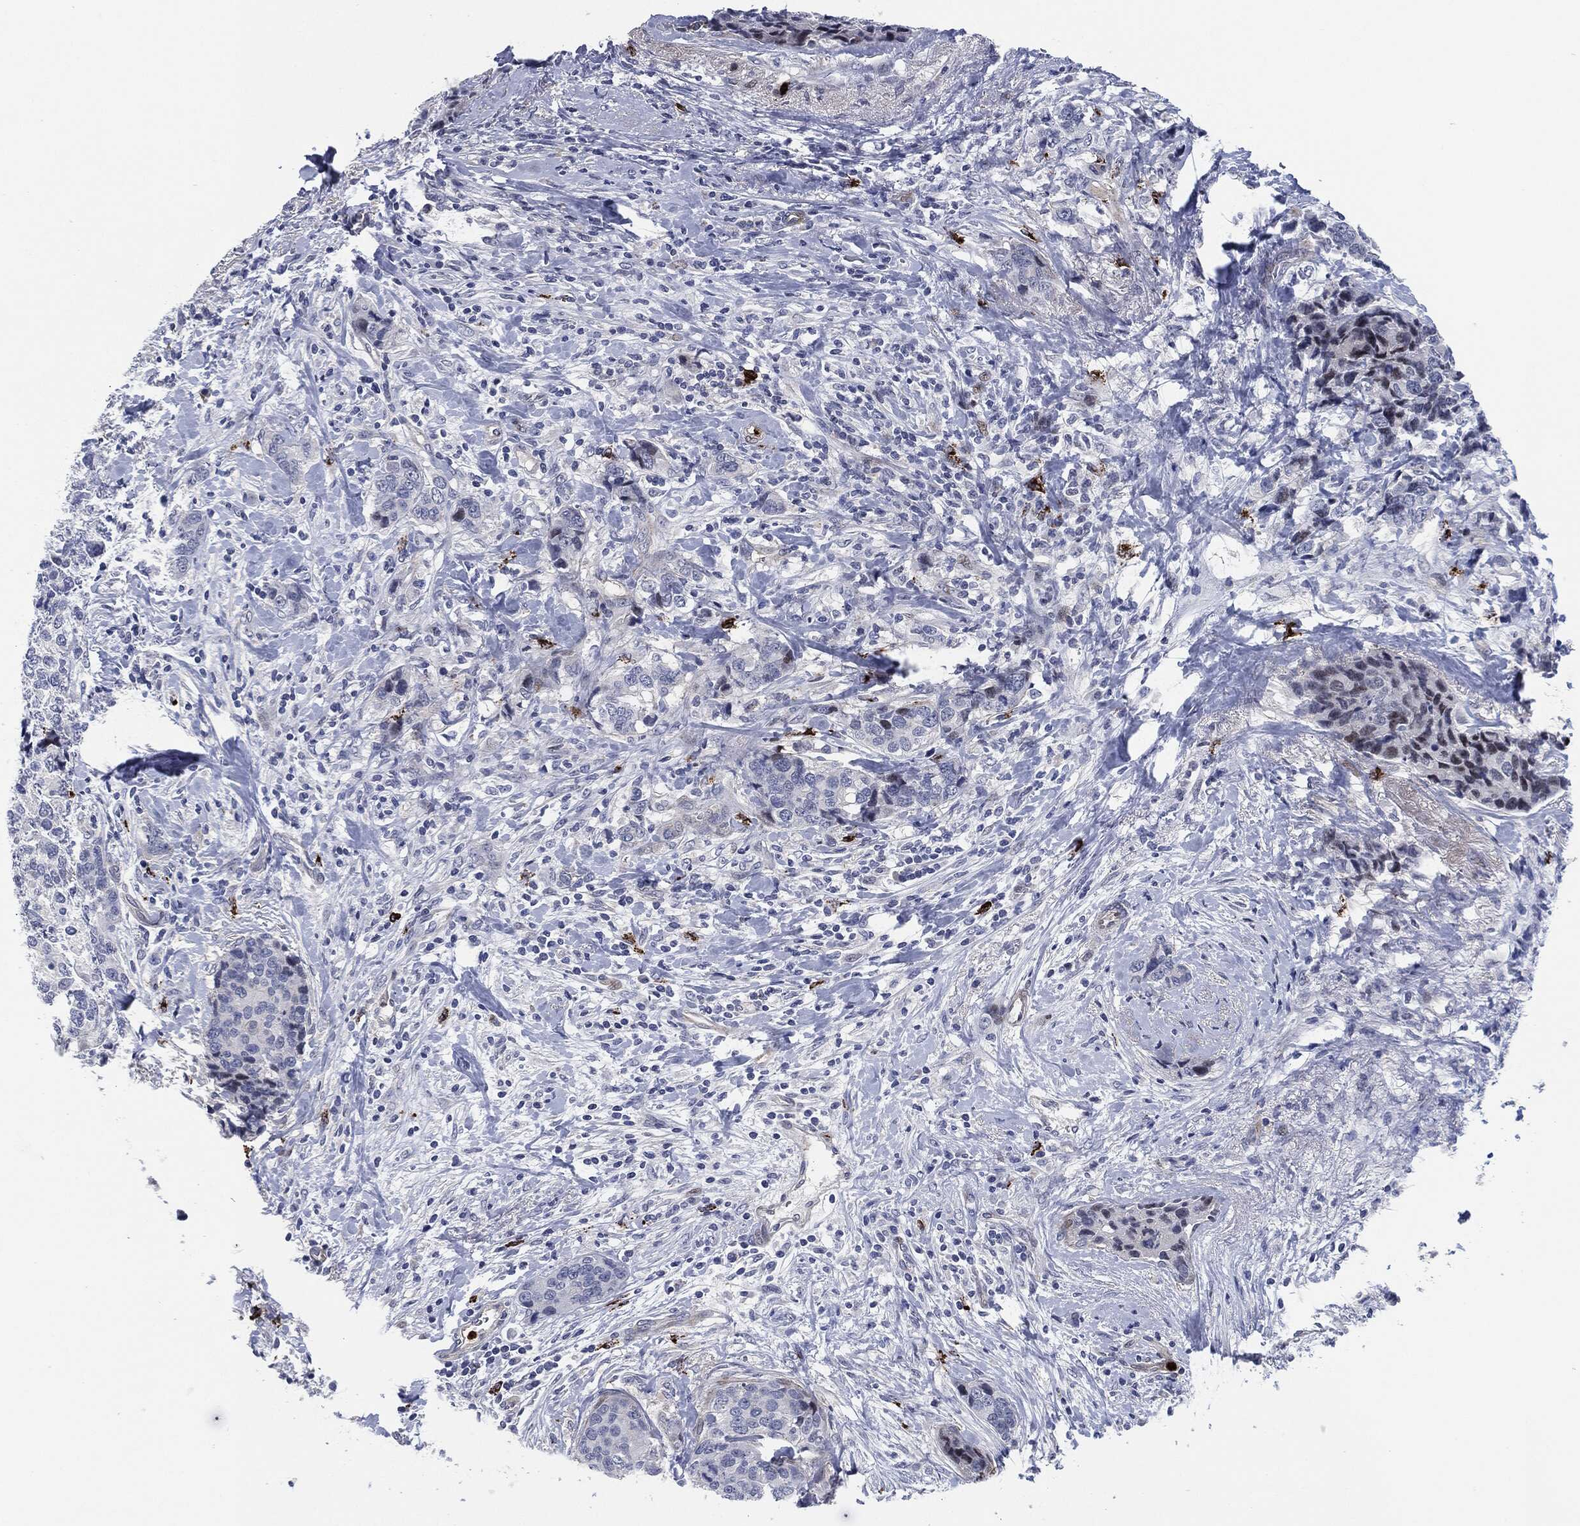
{"staining": {"intensity": "negative", "quantity": "none", "location": "none"}, "tissue": "breast cancer", "cell_type": "Tumor cells", "image_type": "cancer", "snomed": [{"axis": "morphology", "description": "Lobular carcinoma"}, {"axis": "topography", "description": "Breast"}], "caption": "This micrograph is of breast cancer stained with immunohistochemistry to label a protein in brown with the nuclei are counter-stained blue. There is no expression in tumor cells.", "gene": "MPO", "patient": {"sex": "female", "age": 59}}